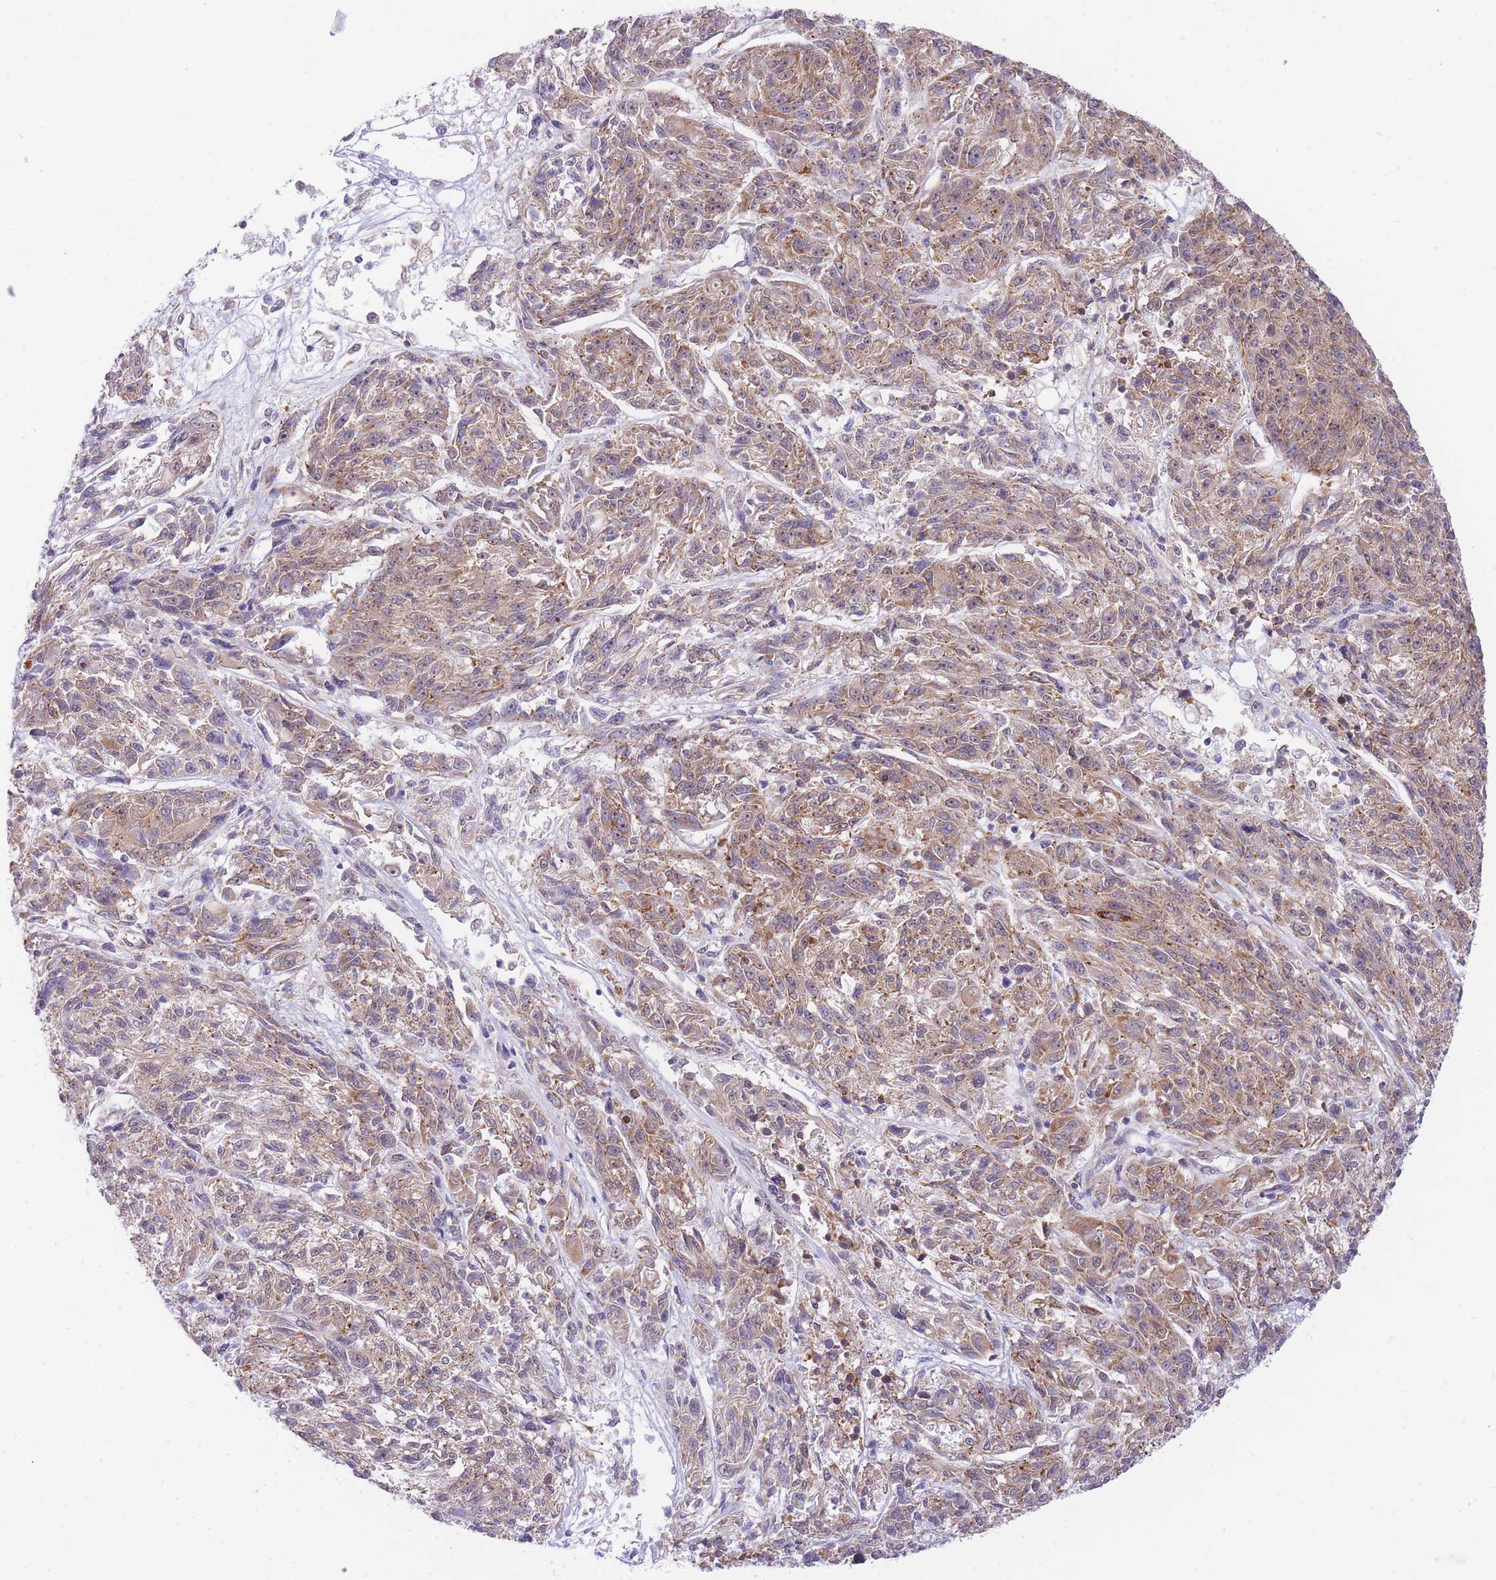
{"staining": {"intensity": "moderate", "quantity": ">75%", "location": "cytoplasmic/membranous,nuclear"}, "tissue": "melanoma", "cell_type": "Tumor cells", "image_type": "cancer", "snomed": [{"axis": "morphology", "description": "Malignant melanoma, NOS"}, {"axis": "topography", "description": "Skin"}], "caption": "Protein expression by IHC reveals moderate cytoplasmic/membranous and nuclear expression in about >75% of tumor cells in malignant melanoma. Nuclei are stained in blue.", "gene": "EXOSC8", "patient": {"sex": "male", "age": 53}}